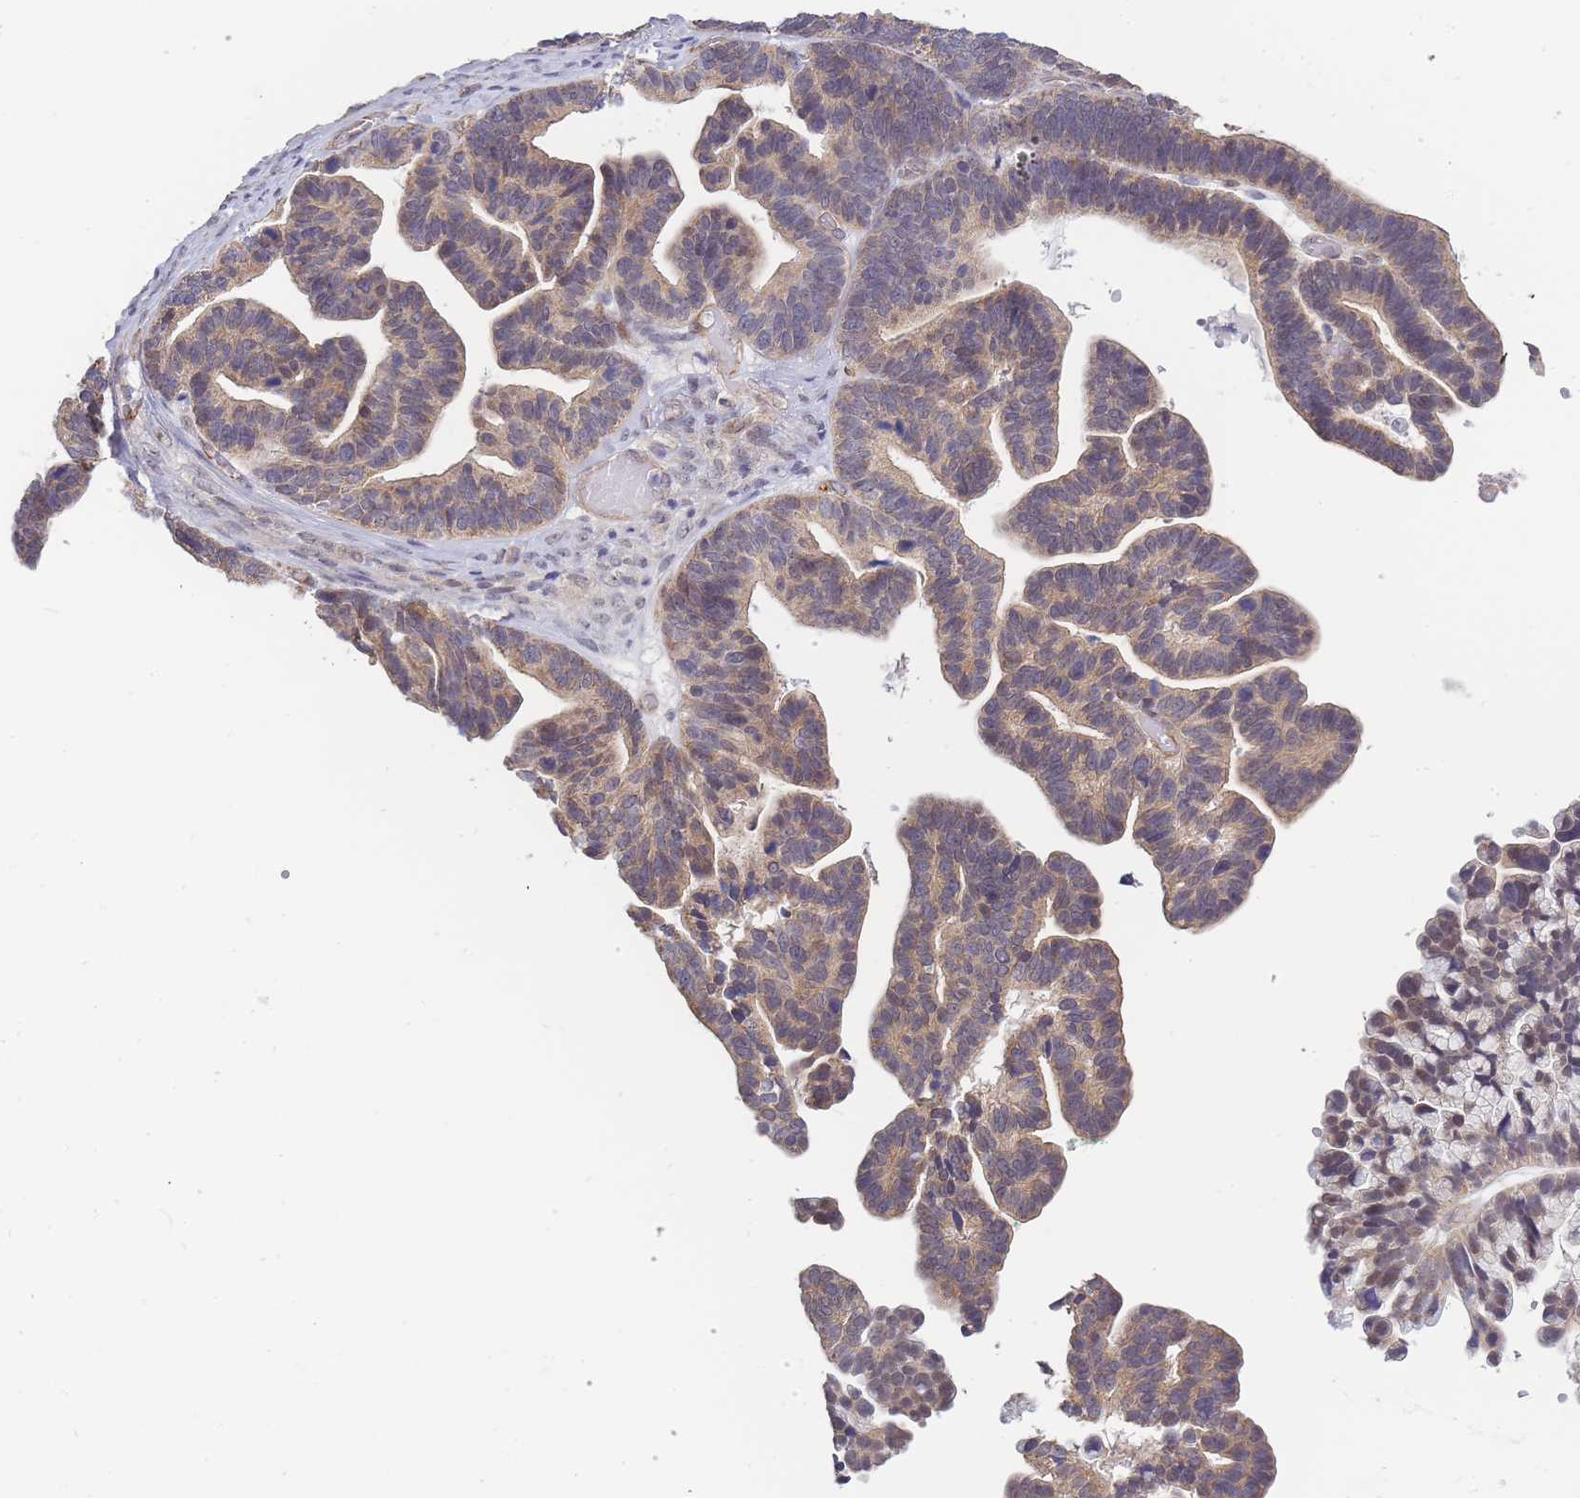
{"staining": {"intensity": "weak", "quantity": ">75%", "location": "cytoplasmic/membranous"}, "tissue": "ovarian cancer", "cell_type": "Tumor cells", "image_type": "cancer", "snomed": [{"axis": "morphology", "description": "Cystadenocarcinoma, serous, NOS"}, {"axis": "topography", "description": "Ovary"}], "caption": "Protein staining reveals weak cytoplasmic/membranous expression in about >75% of tumor cells in serous cystadenocarcinoma (ovarian). (DAB (3,3'-diaminobenzidine) = brown stain, brightfield microscopy at high magnification).", "gene": "C19orf25", "patient": {"sex": "female", "age": 56}}